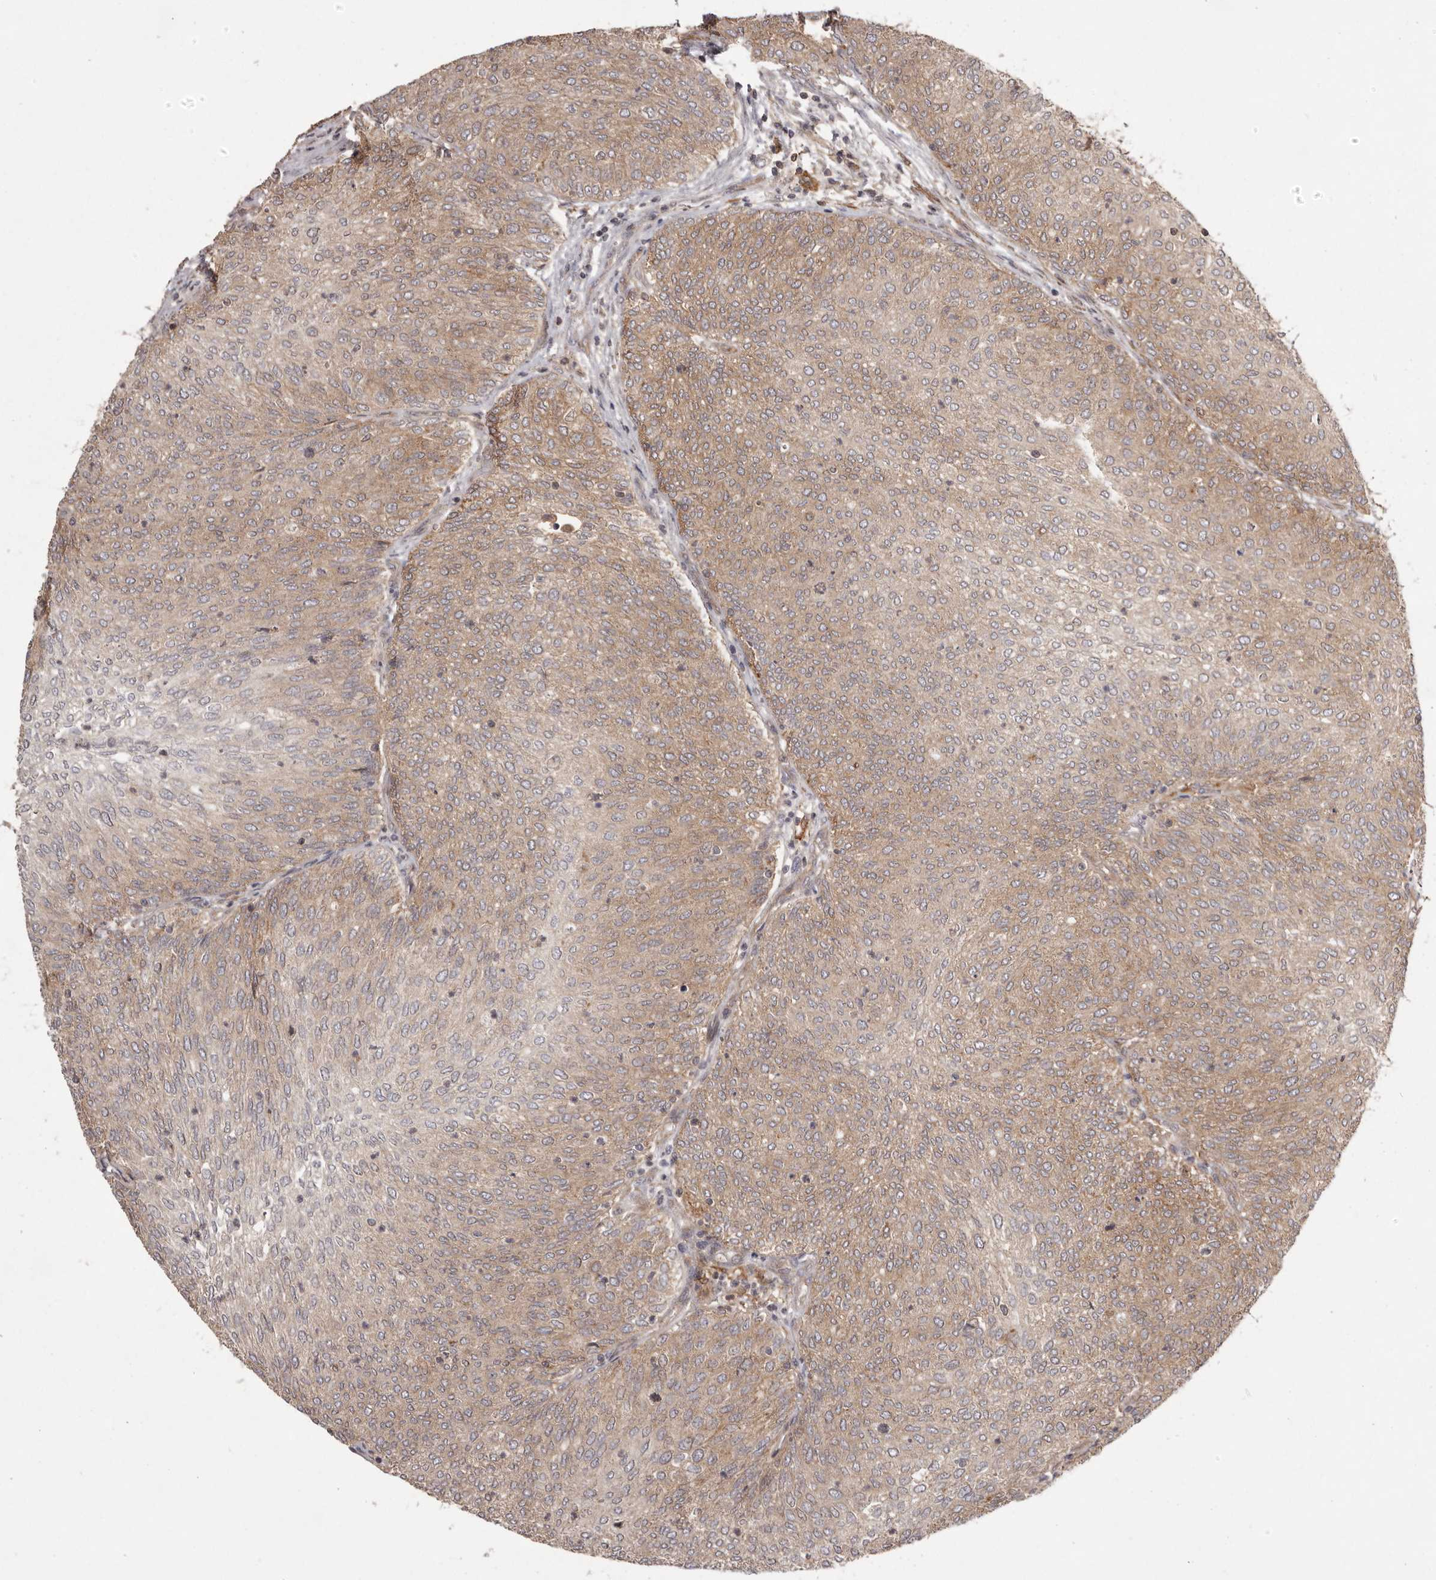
{"staining": {"intensity": "moderate", "quantity": ">75%", "location": "cytoplasmic/membranous"}, "tissue": "urothelial cancer", "cell_type": "Tumor cells", "image_type": "cancer", "snomed": [{"axis": "morphology", "description": "Urothelial carcinoma, Low grade"}, {"axis": "topography", "description": "Urinary bladder"}], "caption": "Low-grade urothelial carcinoma stained for a protein (brown) displays moderate cytoplasmic/membranous positive expression in about >75% of tumor cells.", "gene": "NFKBIA", "patient": {"sex": "female", "age": 79}}